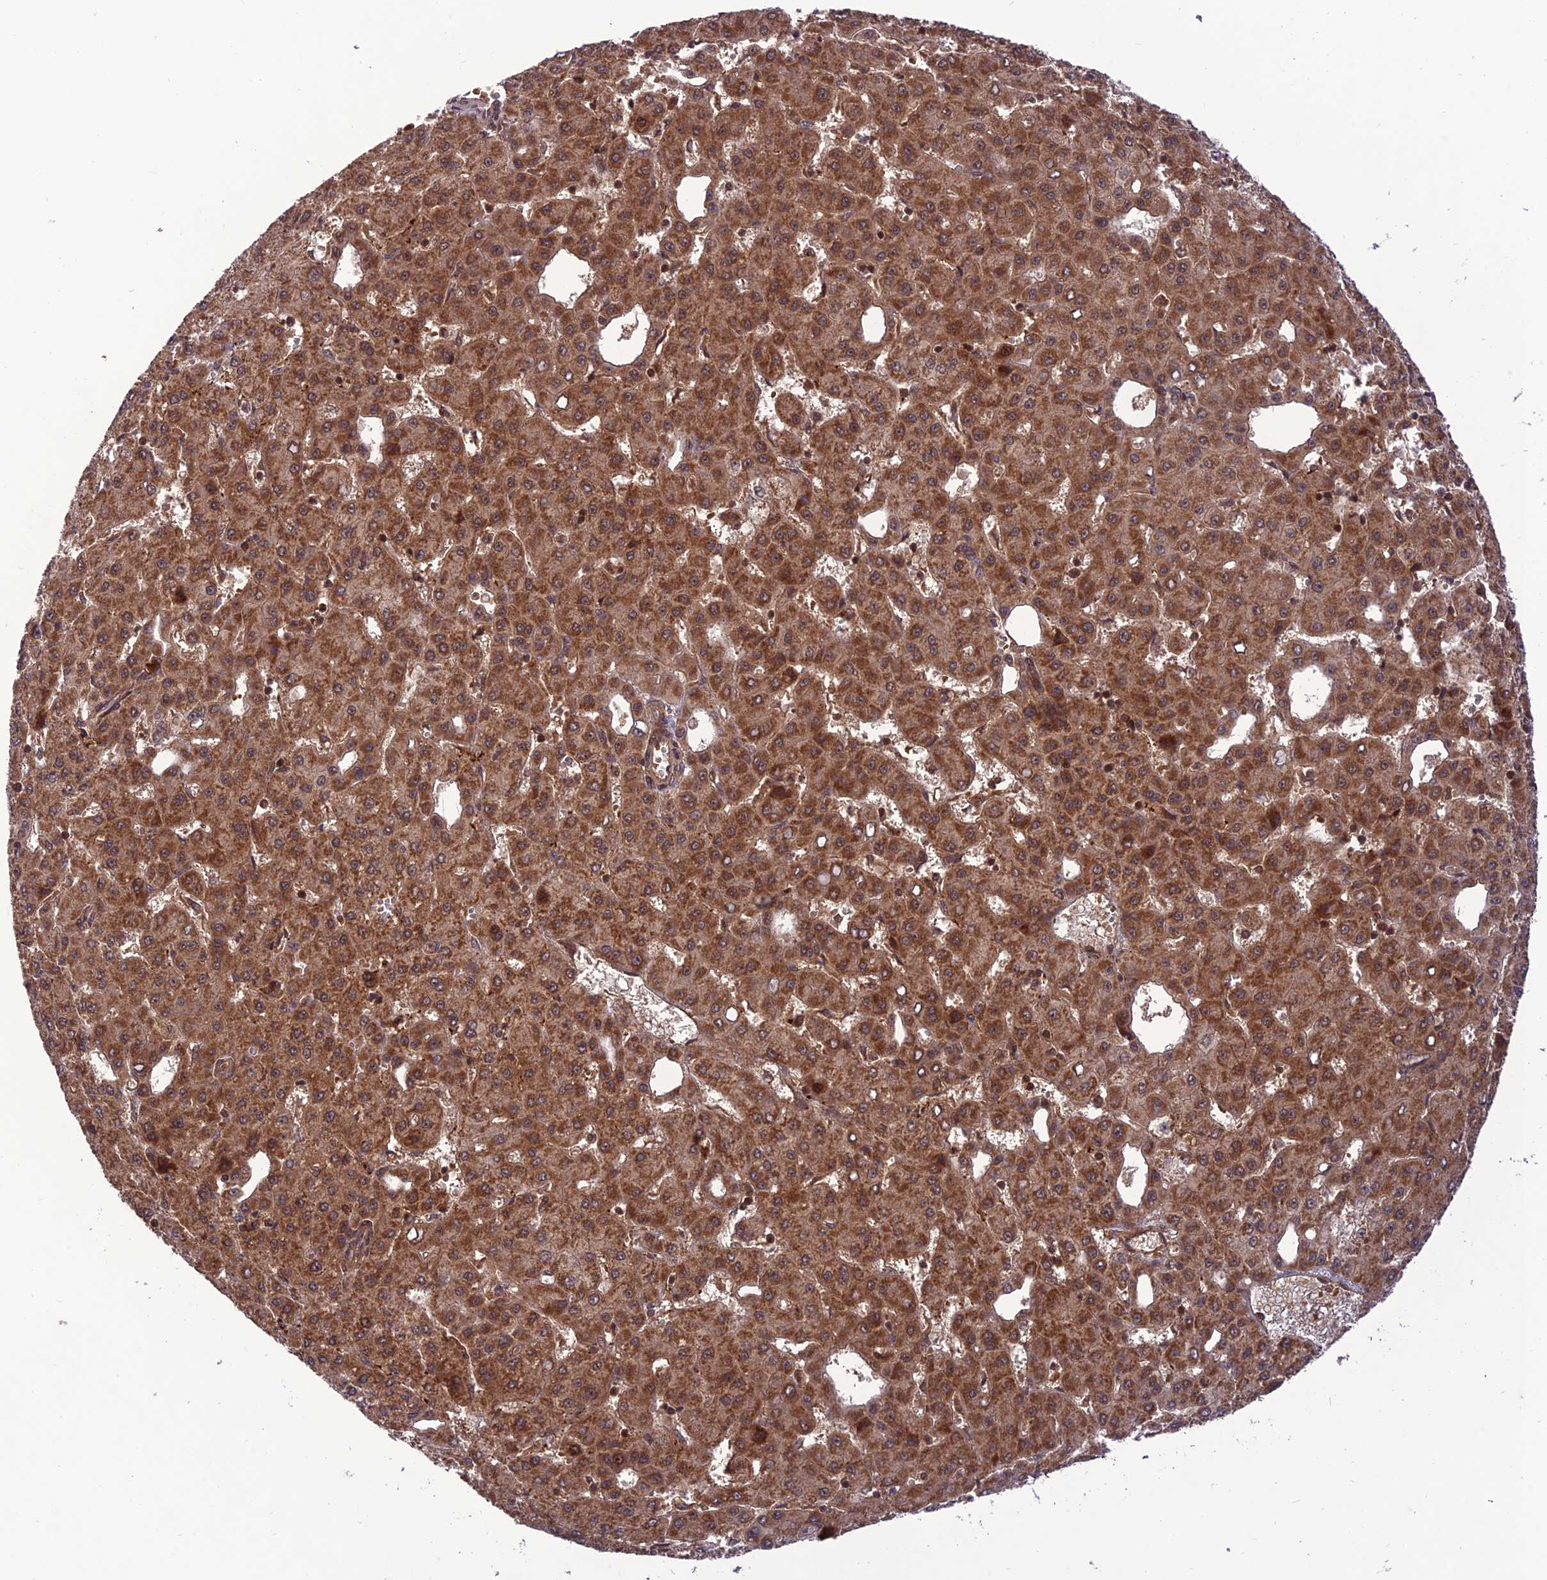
{"staining": {"intensity": "strong", "quantity": ">75%", "location": "cytoplasmic/membranous"}, "tissue": "liver cancer", "cell_type": "Tumor cells", "image_type": "cancer", "snomed": [{"axis": "morphology", "description": "Carcinoma, Hepatocellular, NOS"}, {"axis": "topography", "description": "Liver"}], "caption": "IHC of hepatocellular carcinoma (liver) reveals high levels of strong cytoplasmic/membranous positivity in approximately >75% of tumor cells.", "gene": "NDUFC1", "patient": {"sex": "male", "age": 47}}